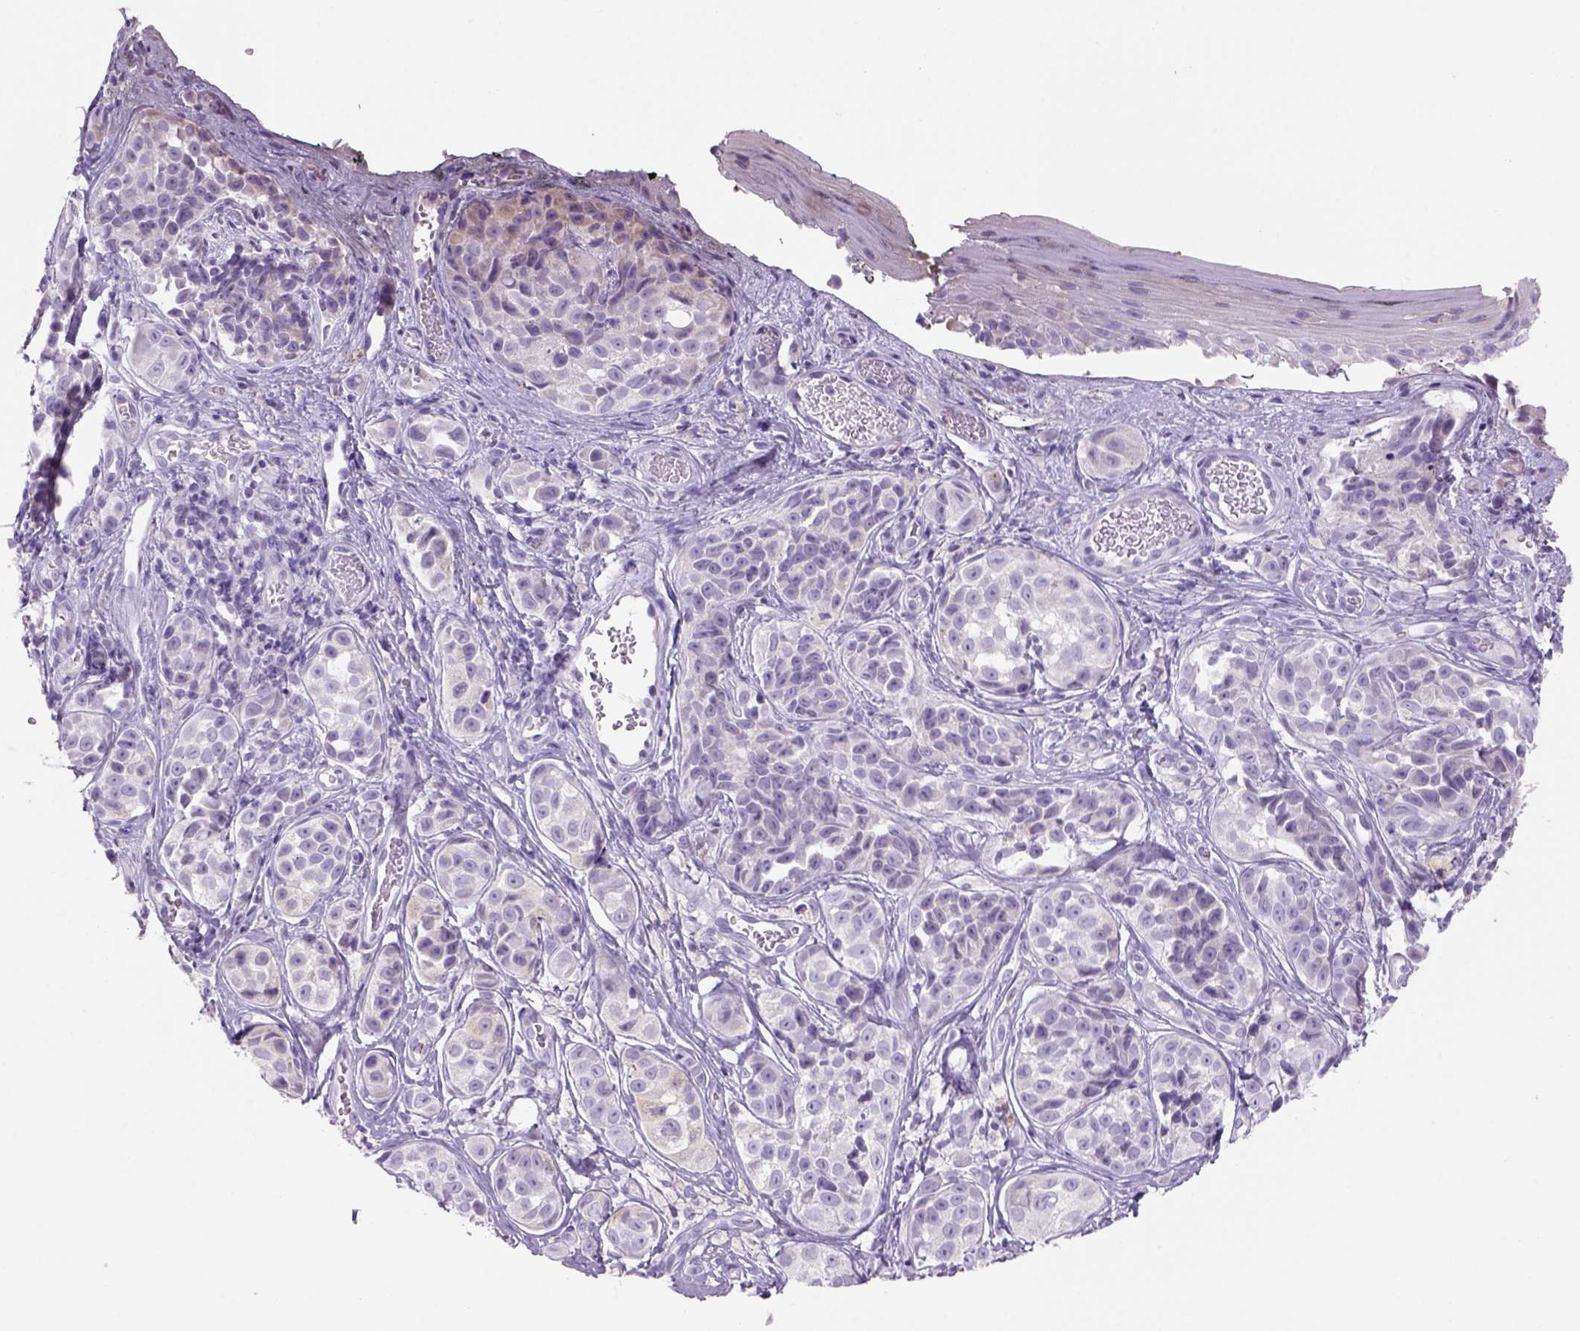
{"staining": {"intensity": "negative", "quantity": "none", "location": "none"}, "tissue": "melanoma", "cell_type": "Tumor cells", "image_type": "cancer", "snomed": [{"axis": "morphology", "description": "Malignant melanoma, NOS"}, {"axis": "topography", "description": "Skin"}], "caption": "Tumor cells are negative for brown protein staining in malignant melanoma. (DAB (3,3'-diaminobenzidine) immunohistochemistry visualized using brightfield microscopy, high magnification).", "gene": "ADGRV1", "patient": {"sex": "male", "age": 48}}